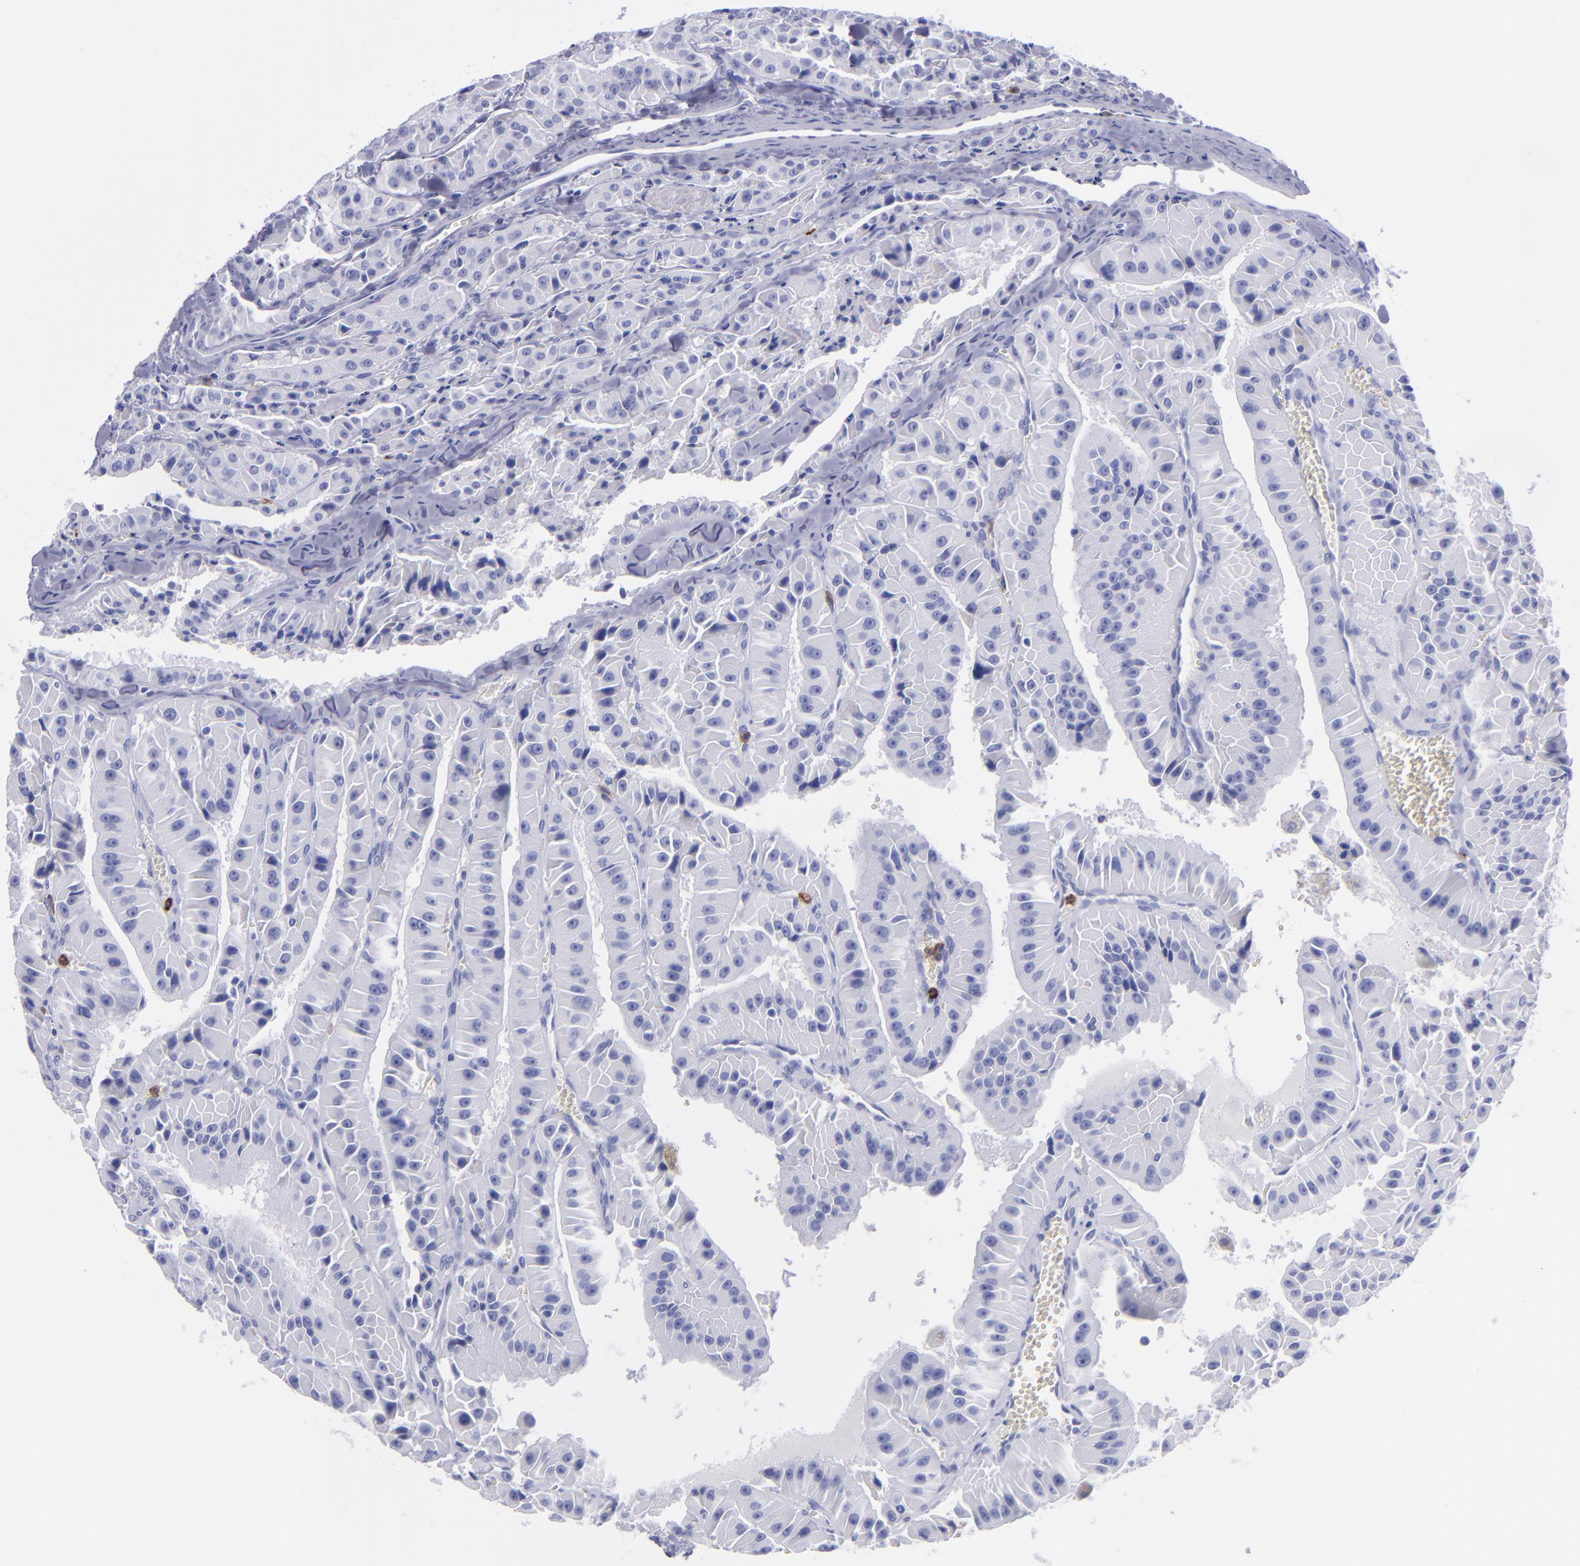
{"staining": {"intensity": "negative", "quantity": "none", "location": "none"}, "tissue": "thyroid cancer", "cell_type": "Tumor cells", "image_type": "cancer", "snomed": [{"axis": "morphology", "description": "Carcinoma, NOS"}, {"axis": "topography", "description": "Thyroid gland"}], "caption": "Thyroid cancer (carcinoma) was stained to show a protein in brown. There is no significant positivity in tumor cells. (Brightfield microscopy of DAB immunohistochemistry at high magnification).", "gene": "CR1", "patient": {"sex": "male", "age": 76}}